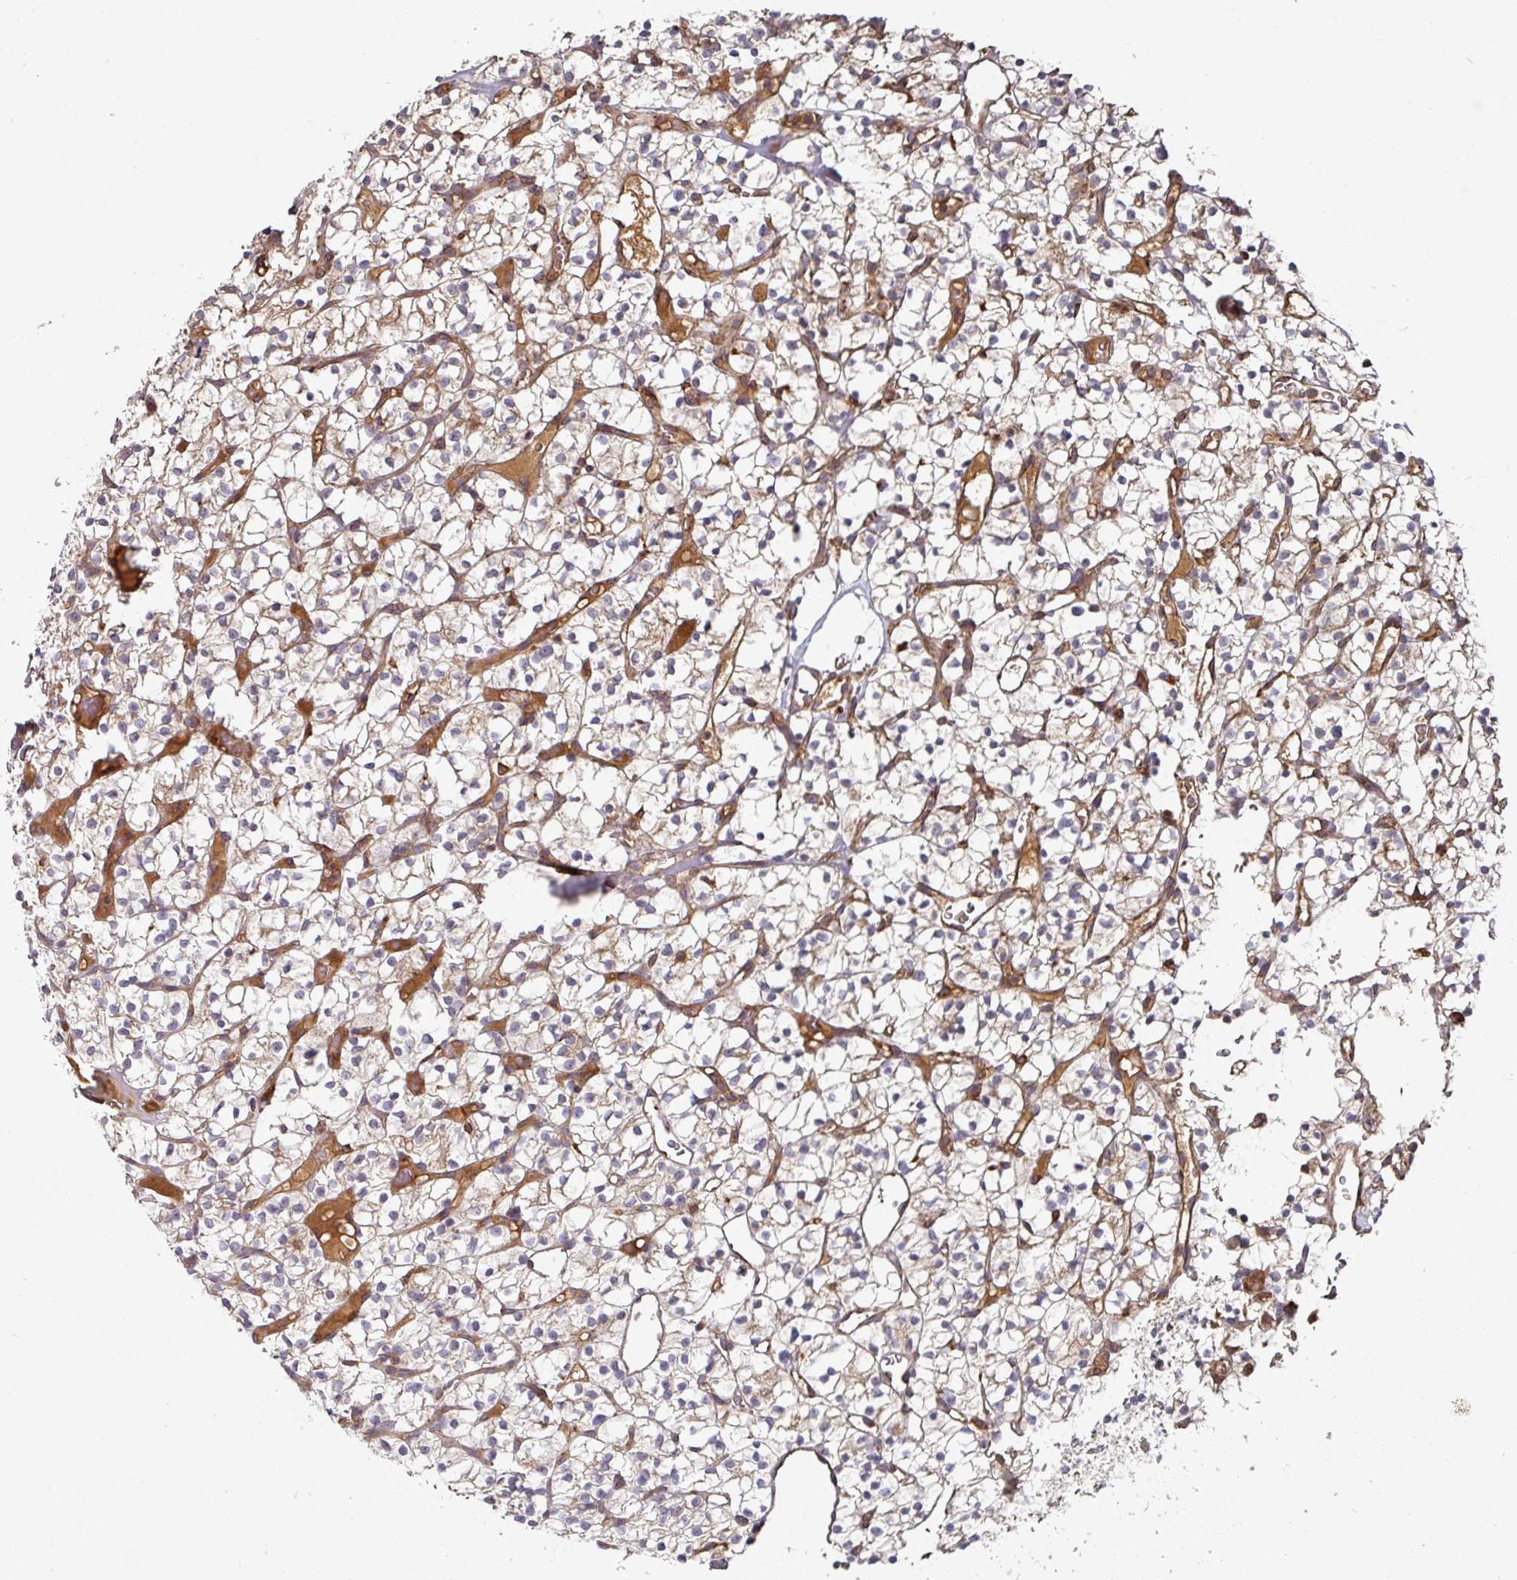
{"staining": {"intensity": "negative", "quantity": "none", "location": "none"}, "tissue": "renal cancer", "cell_type": "Tumor cells", "image_type": "cancer", "snomed": [{"axis": "morphology", "description": "Adenocarcinoma, NOS"}, {"axis": "topography", "description": "Kidney"}], "caption": "This is a image of IHC staining of renal cancer, which shows no staining in tumor cells. (DAB immunohistochemistry visualized using brightfield microscopy, high magnification).", "gene": "CEP95", "patient": {"sex": "female", "age": 64}}